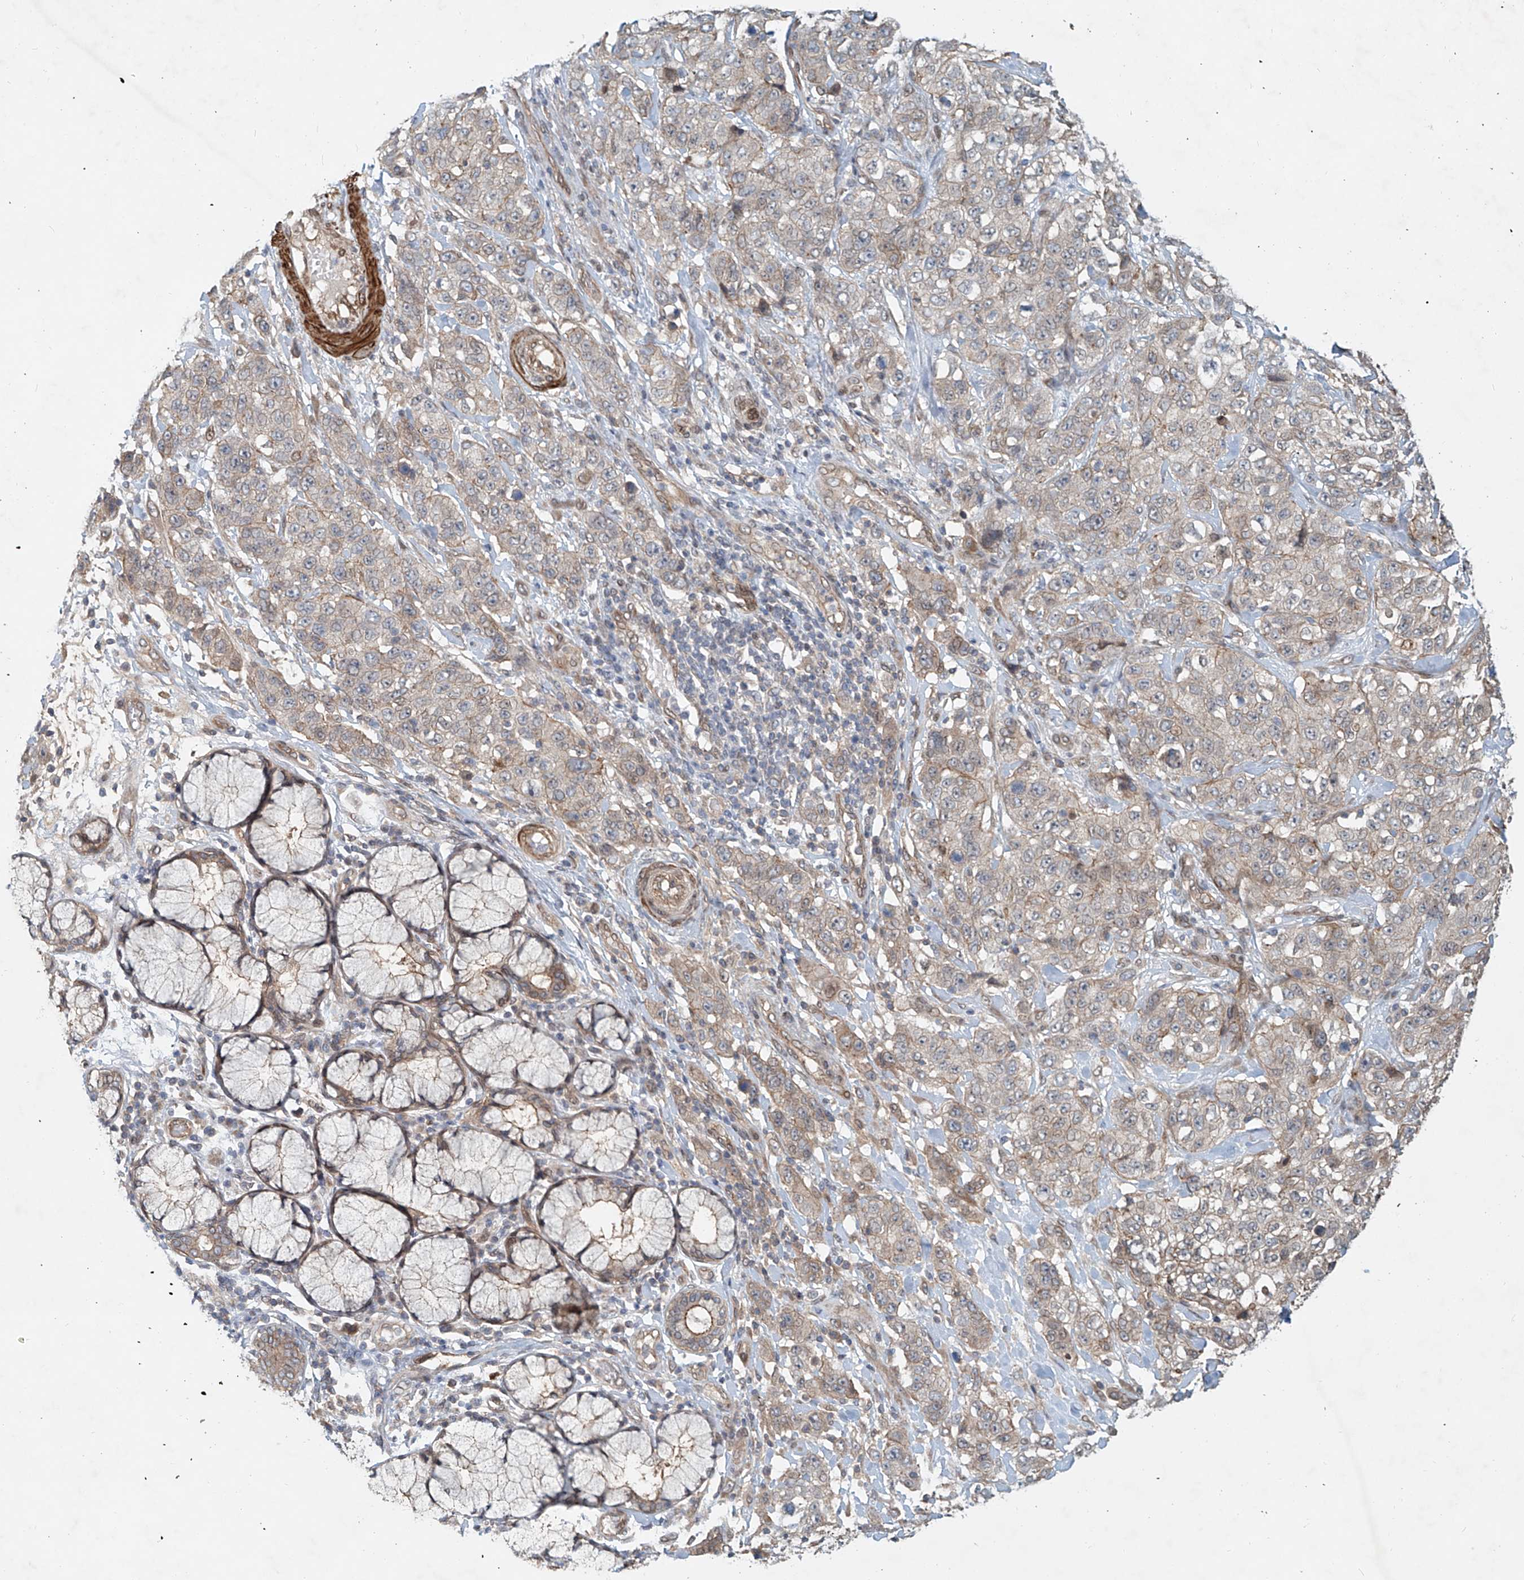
{"staining": {"intensity": "negative", "quantity": "none", "location": "none"}, "tissue": "stomach cancer", "cell_type": "Tumor cells", "image_type": "cancer", "snomed": [{"axis": "morphology", "description": "Adenocarcinoma, NOS"}, {"axis": "topography", "description": "Stomach"}], "caption": "Immunohistochemistry image of neoplastic tissue: human stomach cancer stained with DAB (3,3'-diaminobenzidine) demonstrates no significant protein expression in tumor cells.", "gene": "SASH1", "patient": {"sex": "male", "age": 48}}